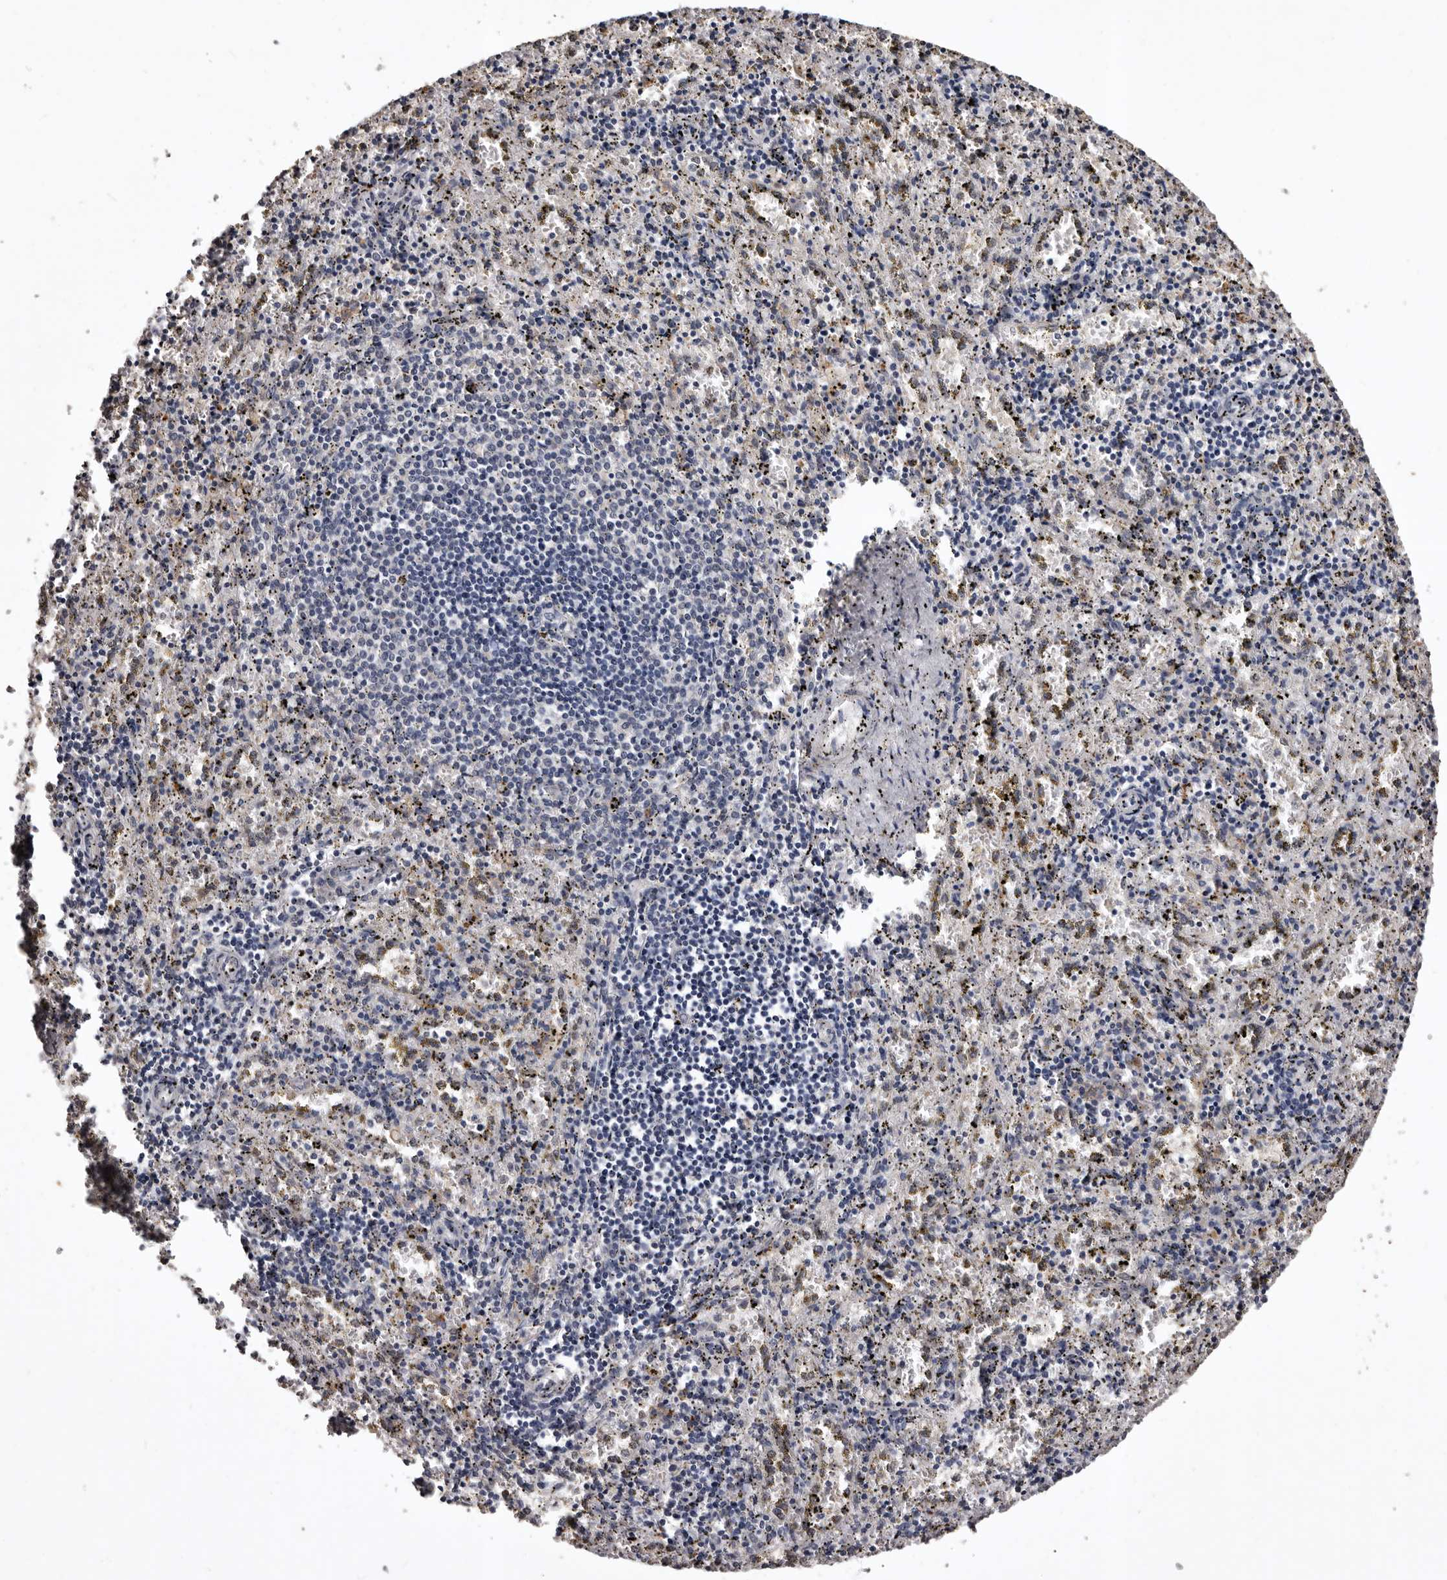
{"staining": {"intensity": "moderate", "quantity": "<25%", "location": "cytoplasmic/membranous"}, "tissue": "spleen", "cell_type": "Cells in red pulp", "image_type": "normal", "snomed": [{"axis": "morphology", "description": "Normal tissue, NOS"}, {"axis": "topography", "description": "Spleen"}], "caption": "A low amount of moderate cytoplasmic/membranous positivity is identified in about <25% of cells in red pulp in normal spleen. Using DAB (3,3'-diaminobenzidine) (brown) and hematoxylin (blue) stains, captured at high magnification using brightfield microscopy.", "gene": "SLC10A4", "patient": {"sex": "male", "age": 11}}